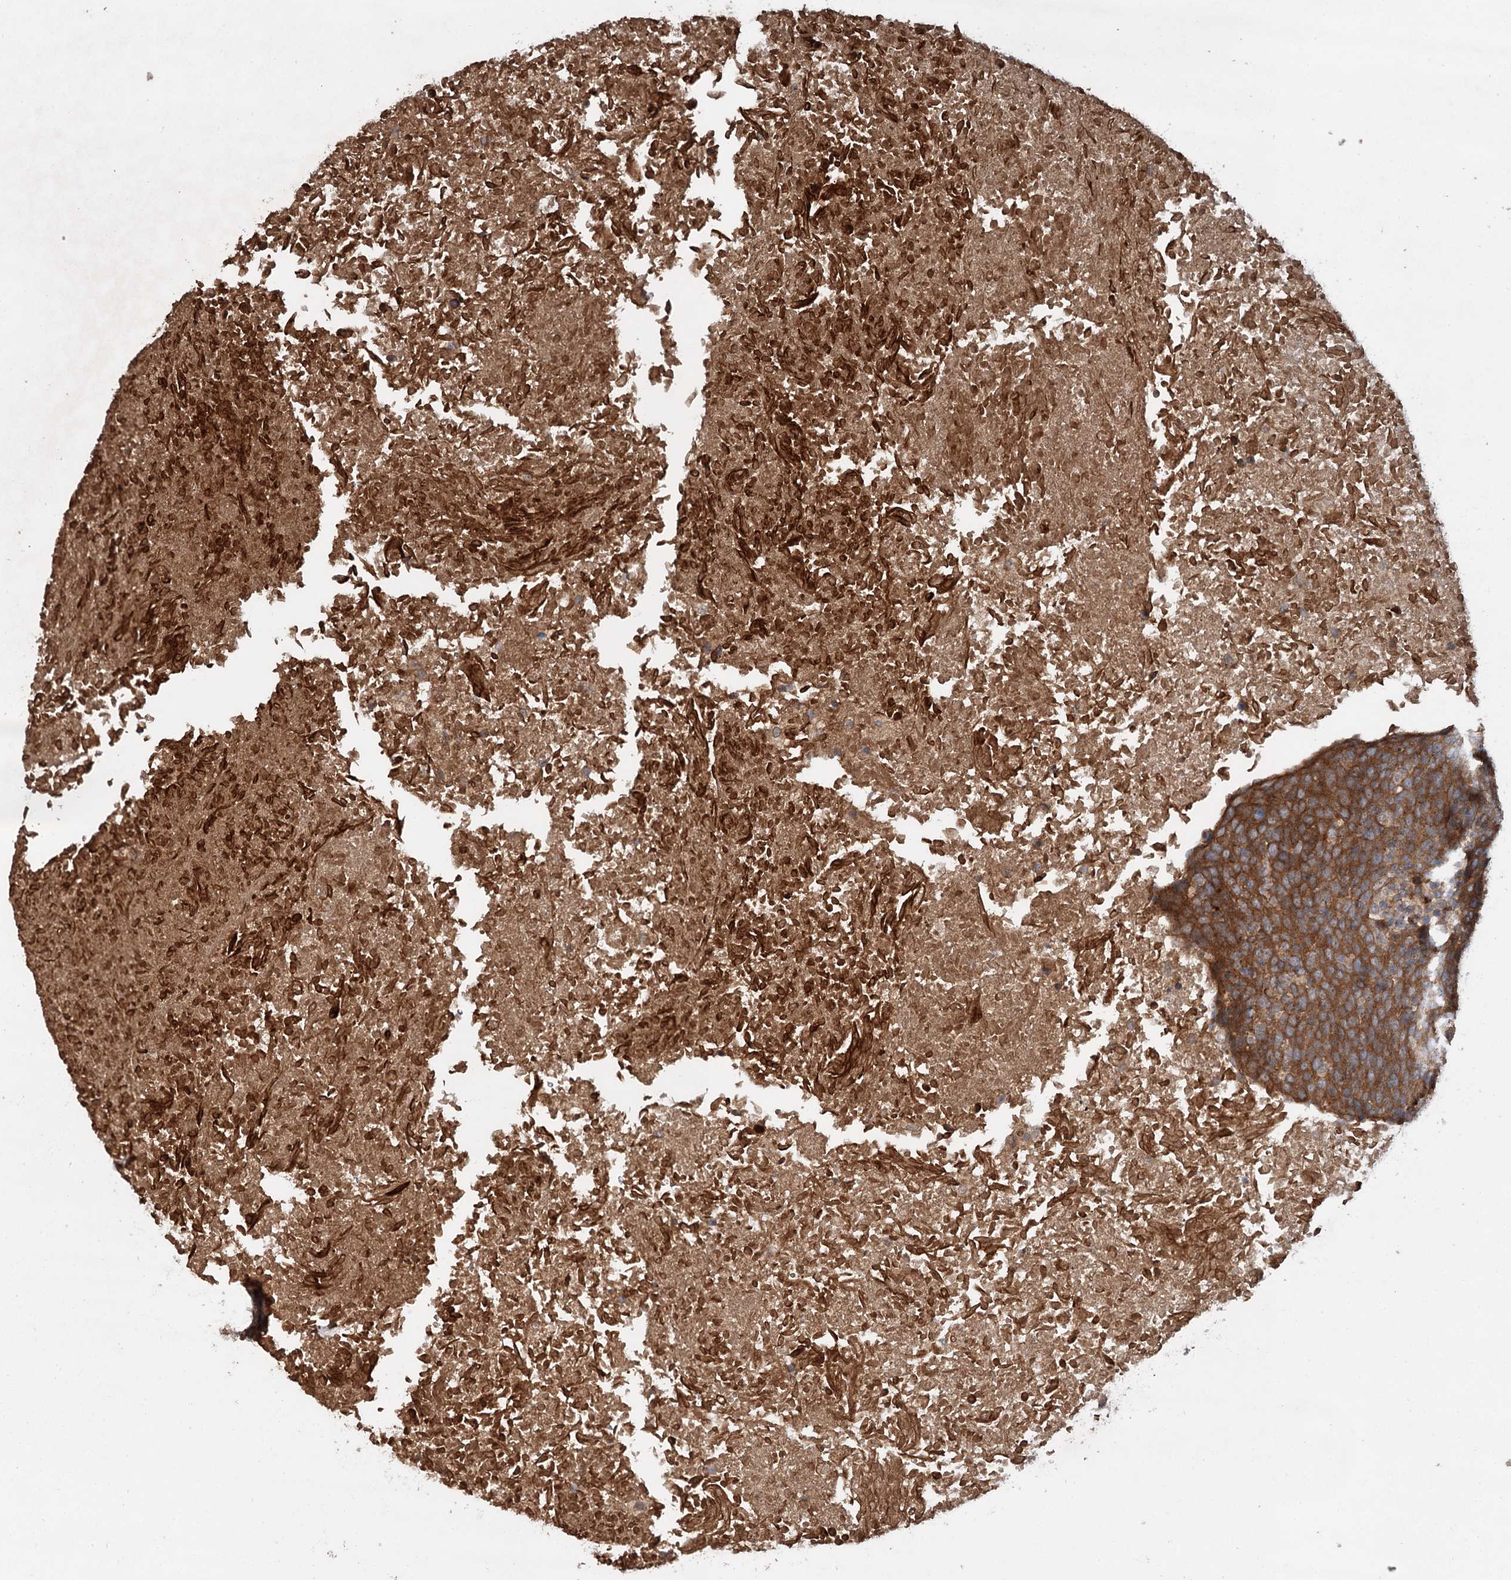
{"staining": {"intensity": "strong", "quantity": ">75%", "location": "cytoplasmic/membranous"}, "tissue": "head and neck cancer", "cell_type": "Tumor cells", "image_type": "cancer", "snomed": [{"axis": "morphology", "description": "Squamous cell carcinoma, NOS"}, {"axis": "morphology", "description": "Squamous cell carcinoma, metastatic, NOS"}, {"axis": "topography", "description": "Lymph node"}, {"axis": "topography", "description": "Head-Neck"}], "caption": "A photomicrograph of human head and neck cancer stained for a protein demonstrates strong cytoplasmic/membranous brown staining in tumor cells. (Brightfield microscopy of DAB IHC at high magnification).", "gene": "ADGRG4", "patient": {"sex": "male", "age": 62}}